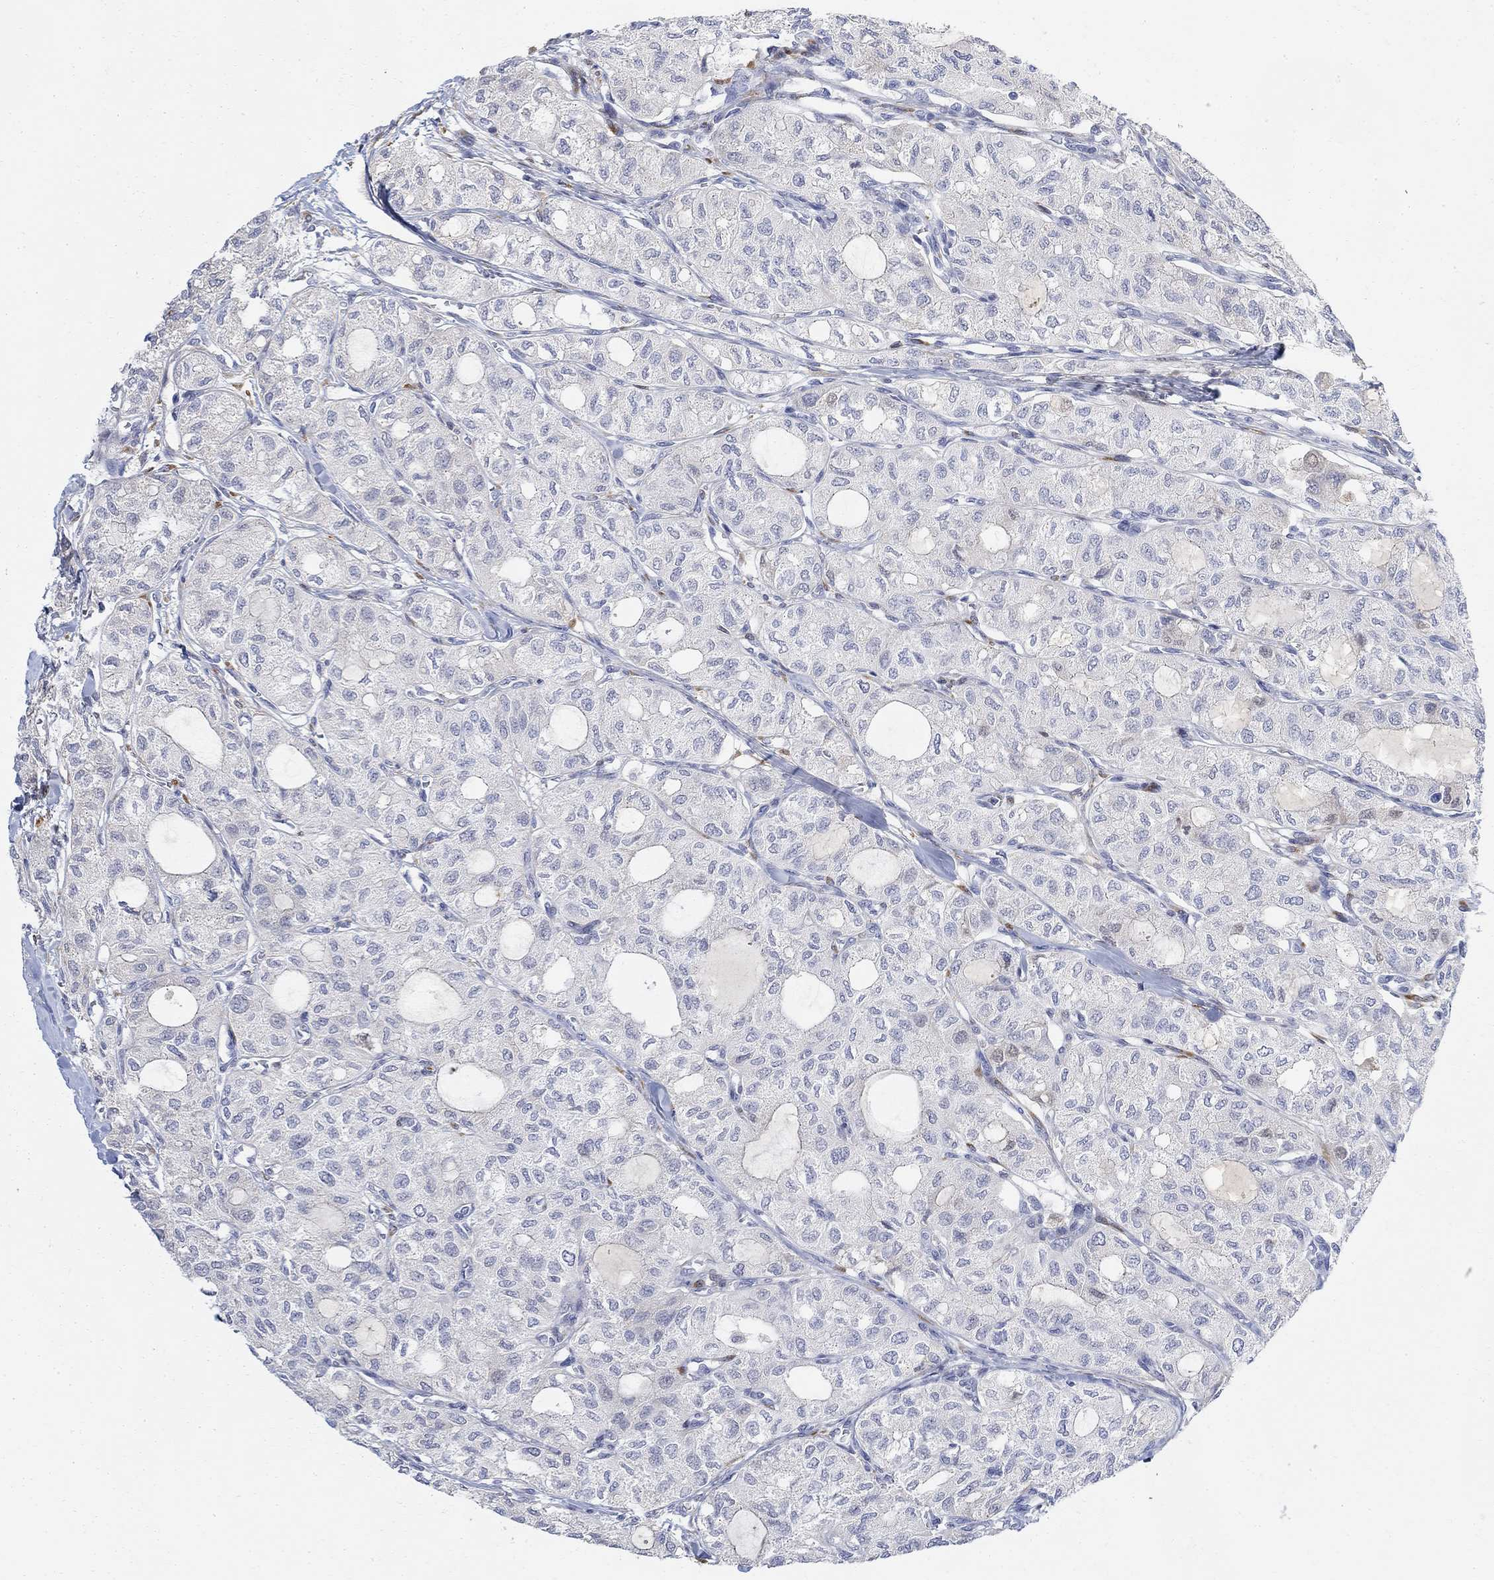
{"staining": {"intensity": "negative", "quantity": "none", "location": "none"}, "tissue": "thyroid cancer", "cell_type": "Tumor cells", "image_type": "cancer", "snomed": [{"axis": "morphology", "description": "Follicular adenoma carcinoma, NOS"}, {"axis": "topography", "description": "Thyroid gland"}], "caption": "Tumor cells are negative for protein expression in human follicular adenoma carcinoma (thyroid).", "gene": "FNDC5", "patient": {"sex": "male", "age": 75}}